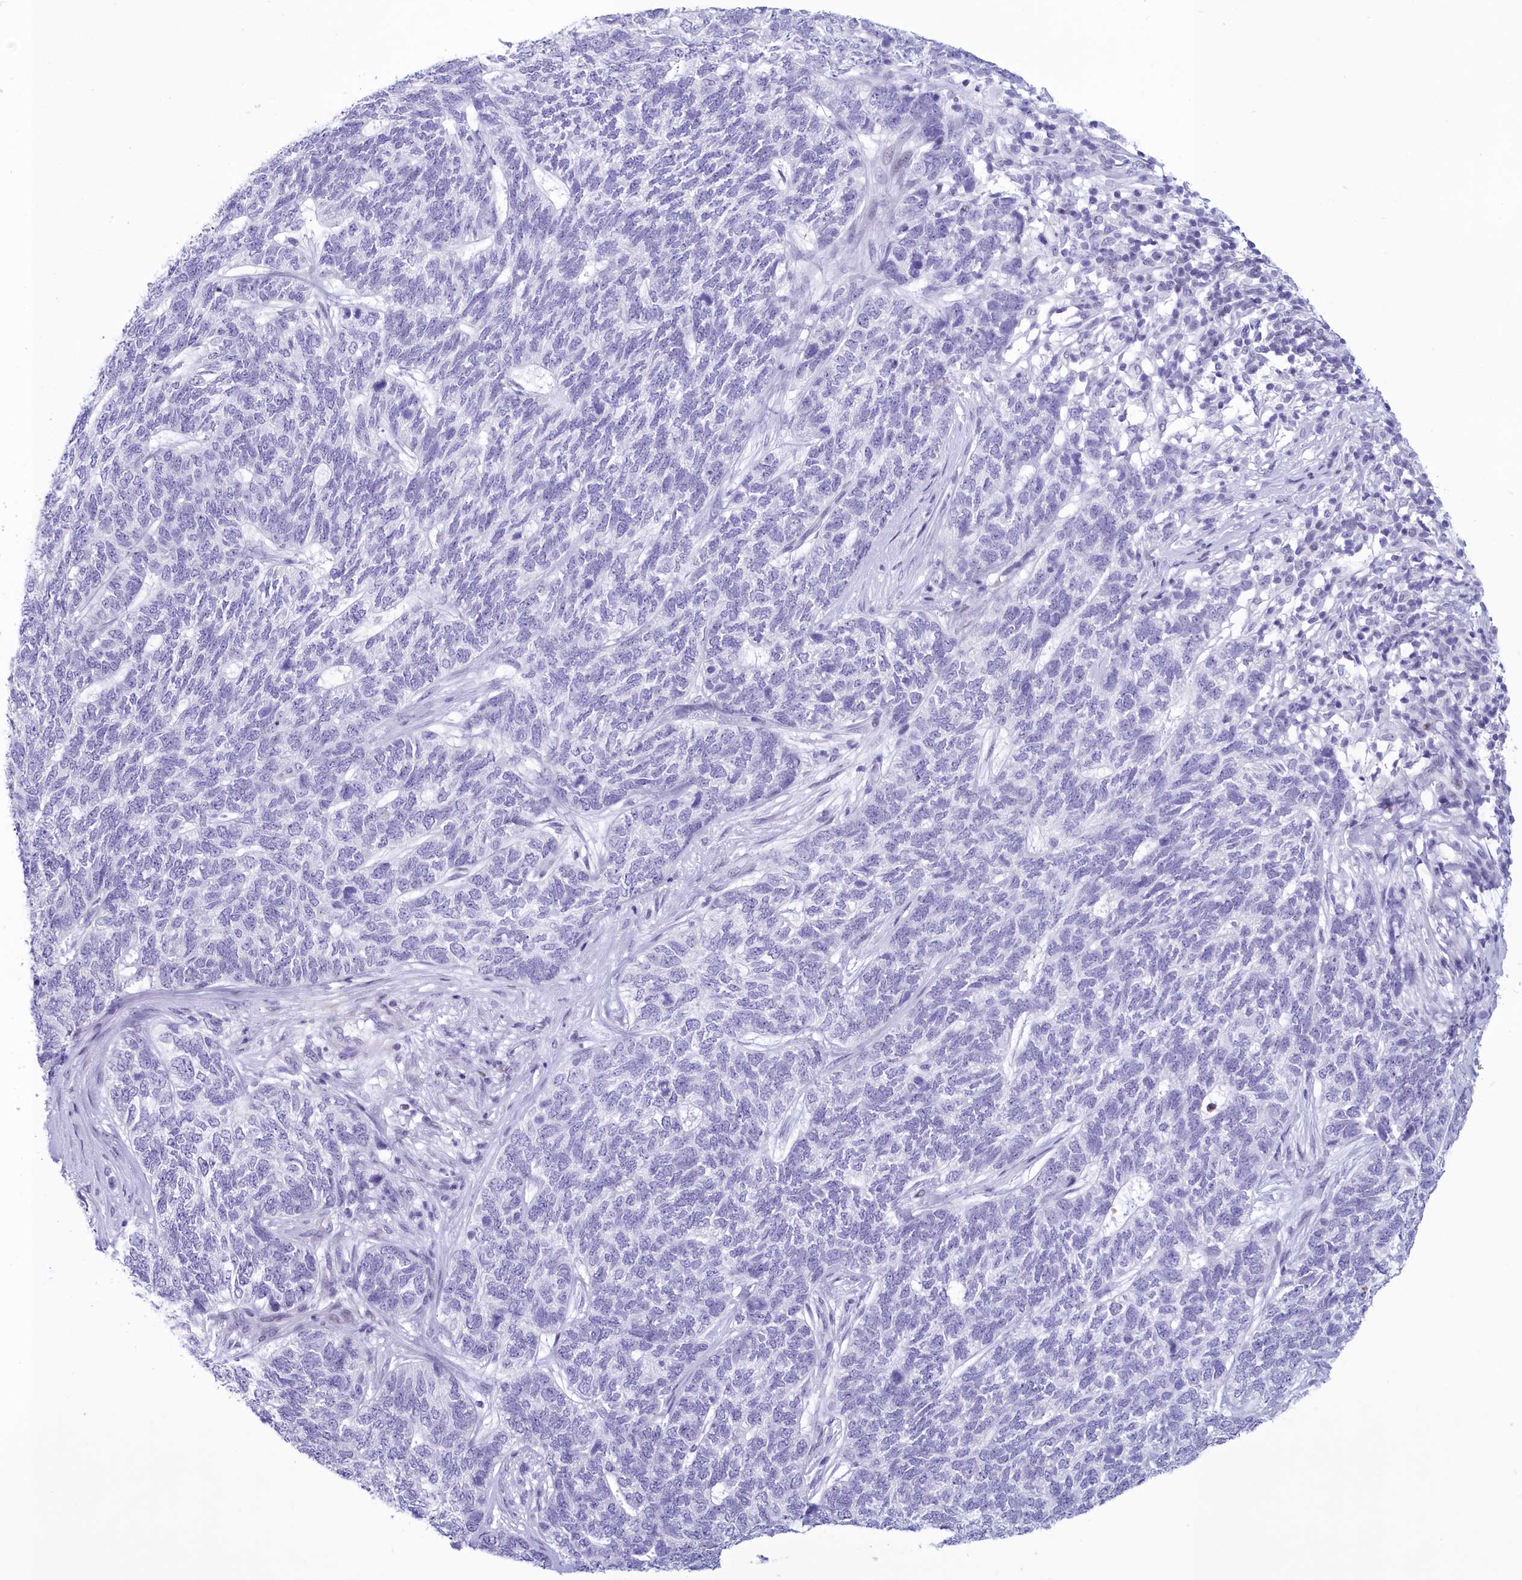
{"staining": {"intensity": "negative", "quantity": "none", "location": "none"}, "tissue": "skin cancer", "cell_type": "Tumor cells", "image_type": "cancer", "snomed": [{"axis": "morphology", "description": "Basal cell carcinoma"}, {"axis": "topography", "description": "Skin"}], "caption": "Immunohistochemistry histopathology image of neoplastic tissue: human skin basal cell carcinoma stained with DAB demonstrates no significant protein staining in tumor cells.", "gene": "SNX20", "patient": {"sex": "female", "age": 65}}